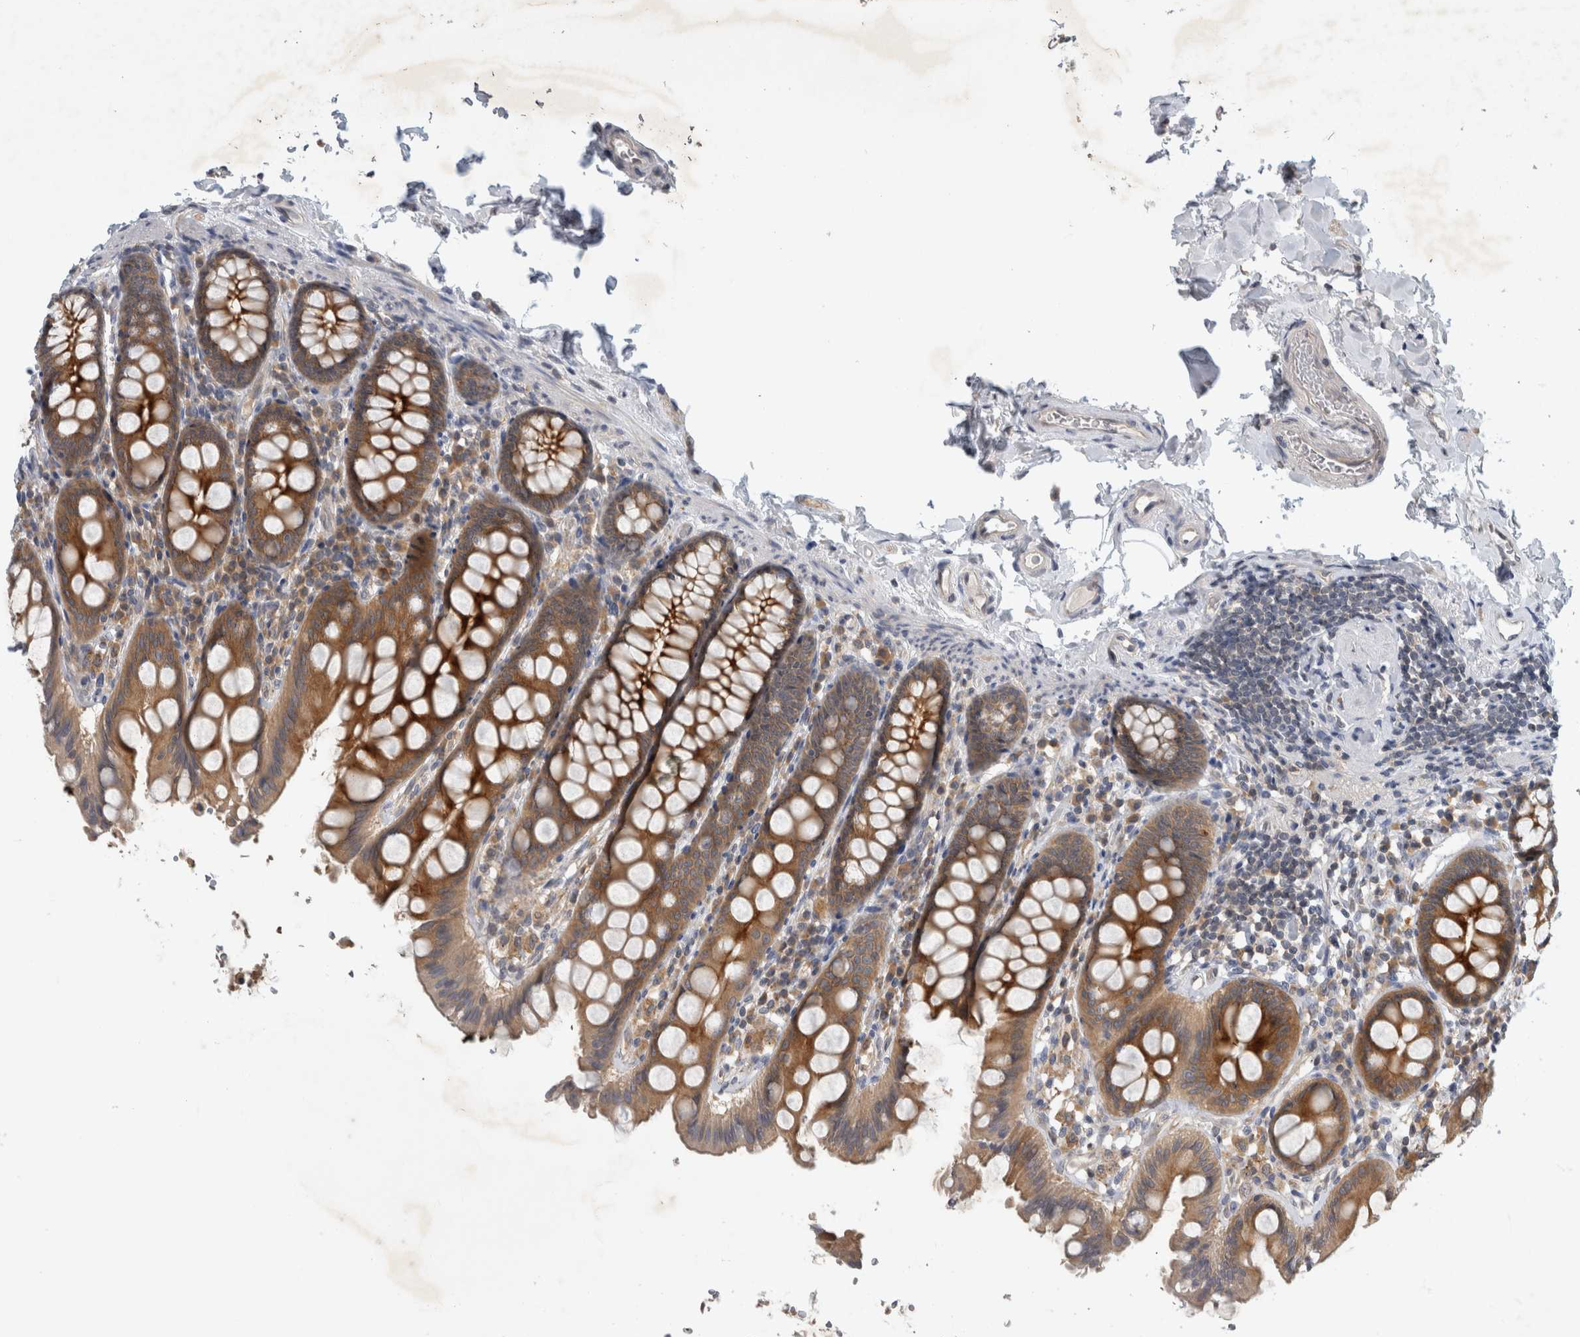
{"staining": {"intensity": "negative", "quantity": "none", "location": "none"}, "tissue": "colon", "cell_type": "Endothelial cells", "image_type": "normal", "snomed": [{"axis": "morphology", "description": "Normal tissue, NOS"}, {"axis": "topography", "description": "Colon"}, {"axis": "topography", "description": "Peripheral nerve tissue"}], "caption": "The image shows no staining of endothelial cells in unremarkable colon. (DAB immunohistochemistry visualized using brightfield microscopy, high magnification).", "gene": "AASDHPPT", "patient": {"sex": "female", "age": 61}}